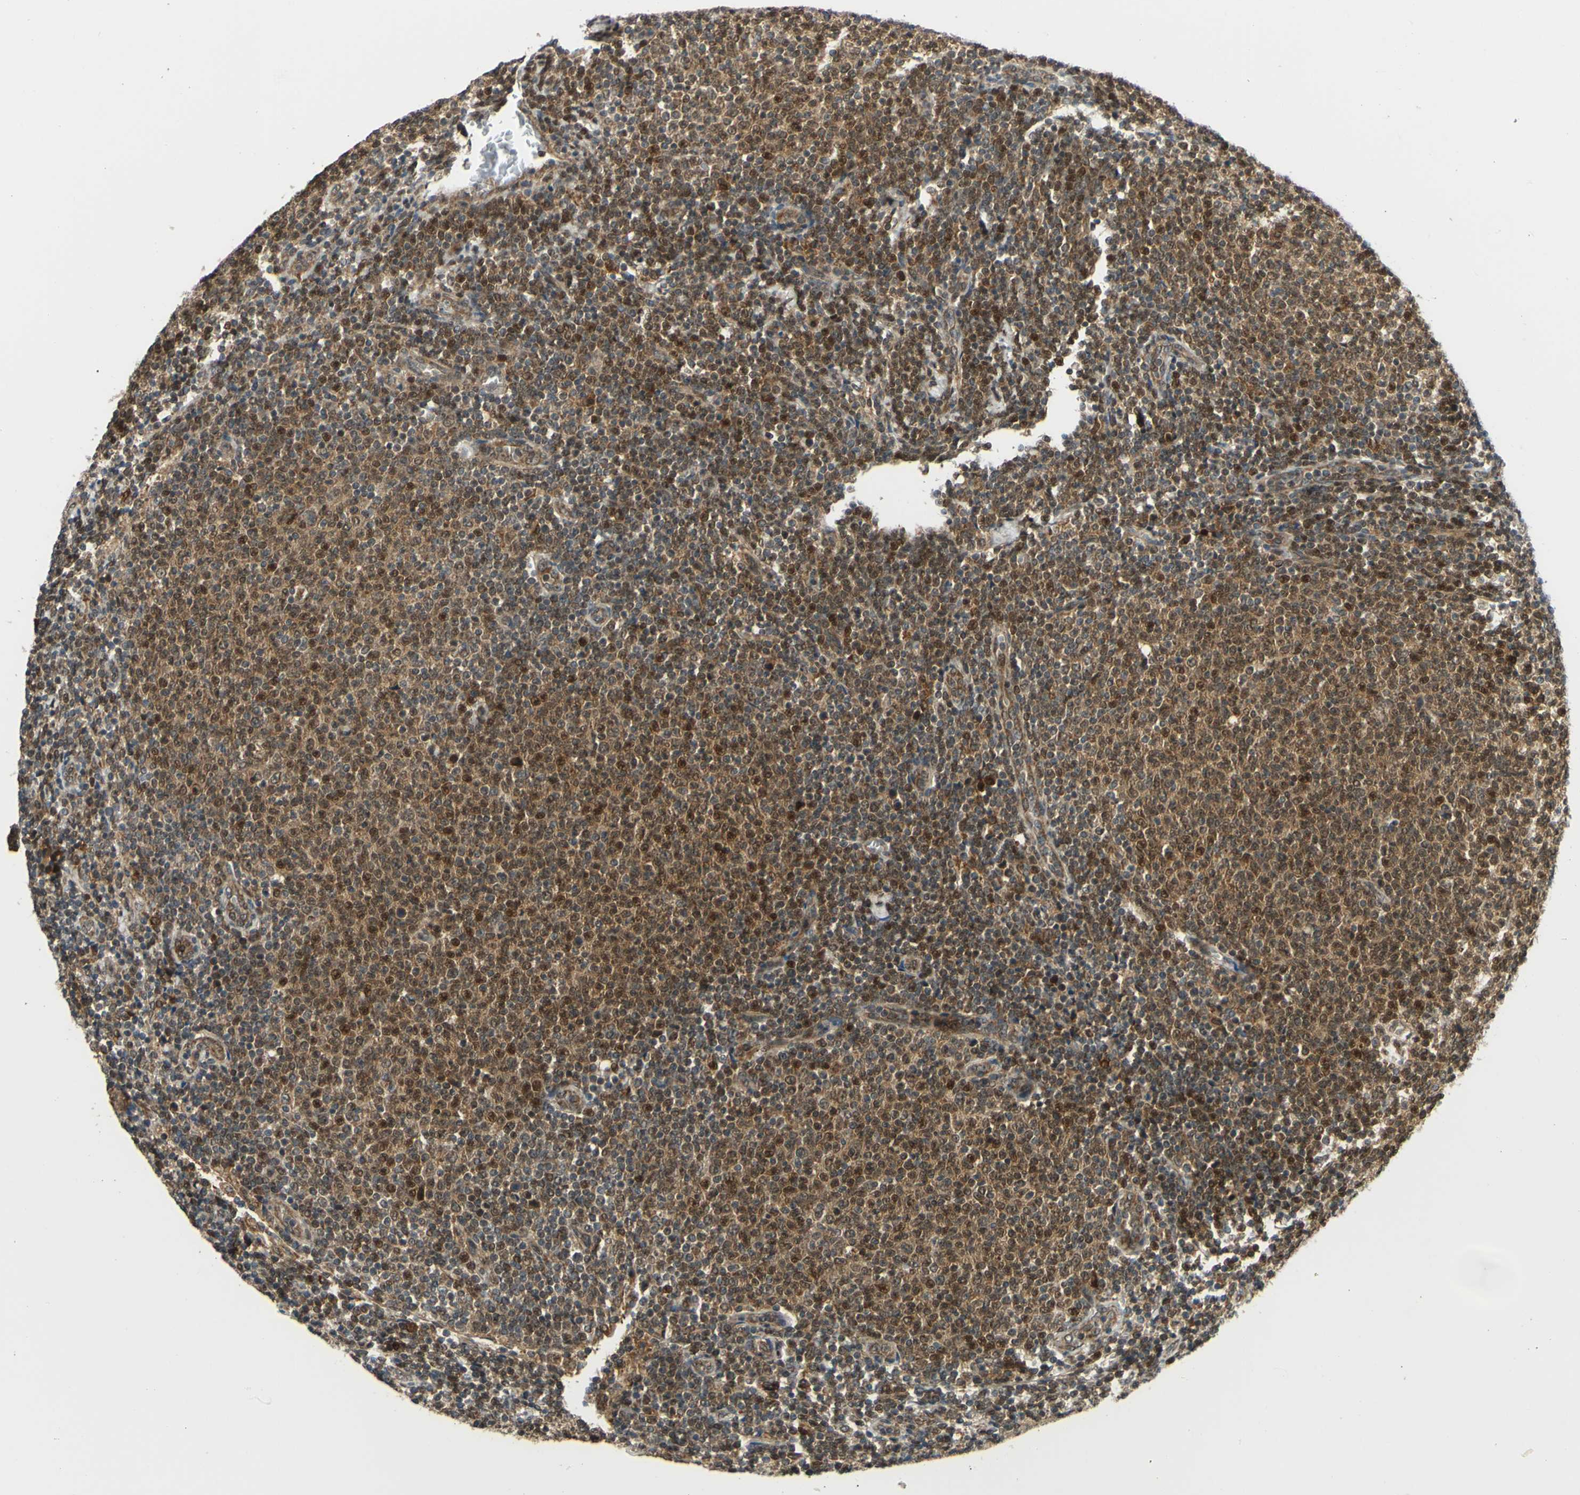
{"staining": {"intensity": "strong", "quantity": "<25%", "location": "cytoplasmic/membranous,nuclear"}, "tissue": "lymphoma", "cell_type": "Tumor cells", "image_type": "cancer", "snomed": [{"axis": "morphology", "description": "Malignant lymphoma, non-Hodgkin's type, Low grade"}, {"axis": "topography", "description": "Lymph node"}], "caption": "The immunohistochemical stain highlights strong cytoplasmic/membranous and nuclear positivity in tumor cells of malignant lymphoma, non-Hodgkin's type (low-grade) tissue.", "gene": "ABCC8", "patient": {"sex": "male", "age": 66}}